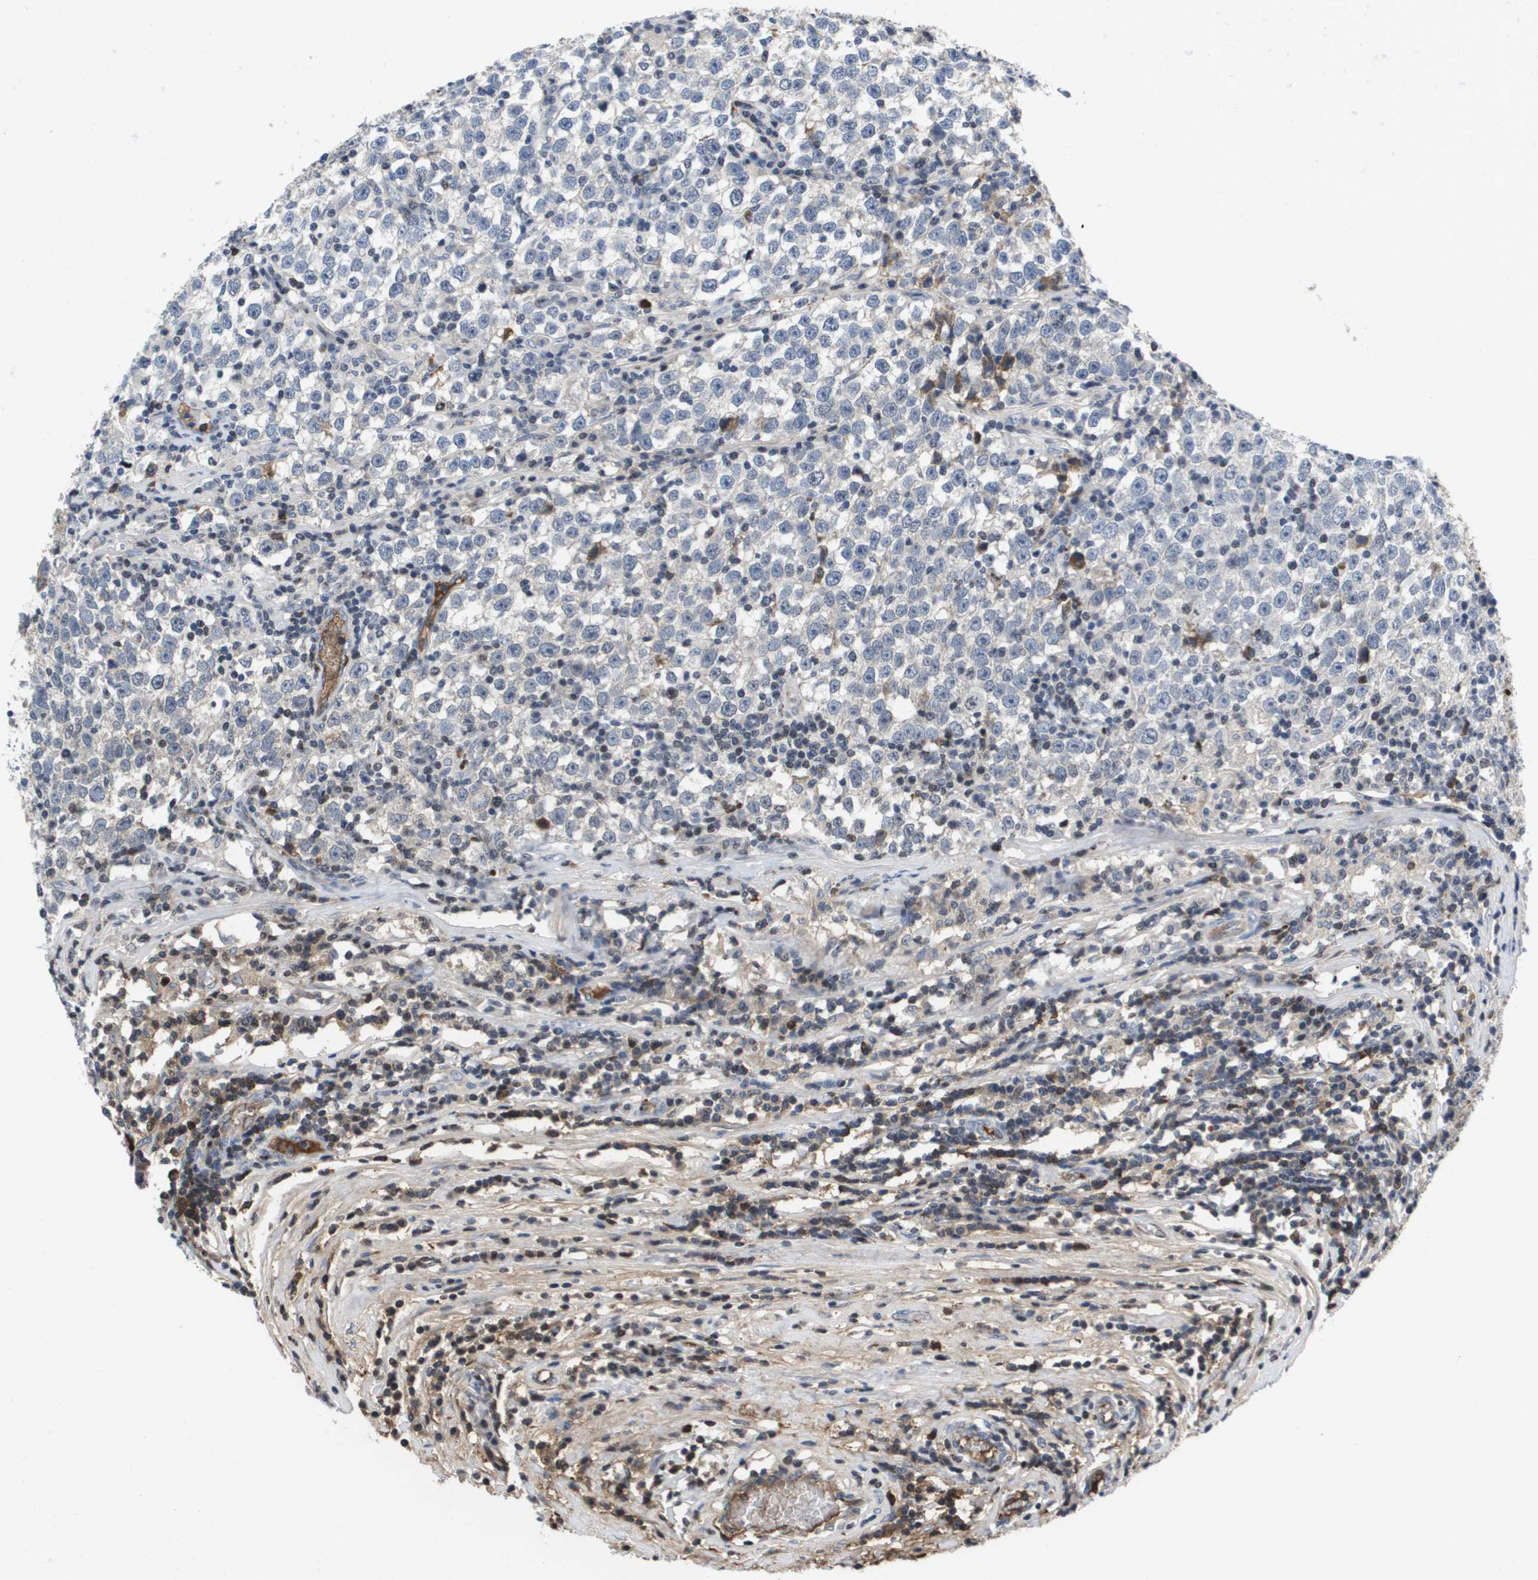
{"staining": {"intensity": "negative", "quantity": "none", "location": "none"}, "tissue": "testis cancer", "cell_type": "Tumor cells", "image_type": "cancer", "snomed": [{"axis": "morphology", "description": "Seminoma, NOS"}, {"axis": "topography", "description": "Testis"}], "caption": "Protein analysis of seminoma (testis) displays no significant expression in tumor cells.", "gene": "SERPINC1", "patient": {"sex": "male", "age": 43}}